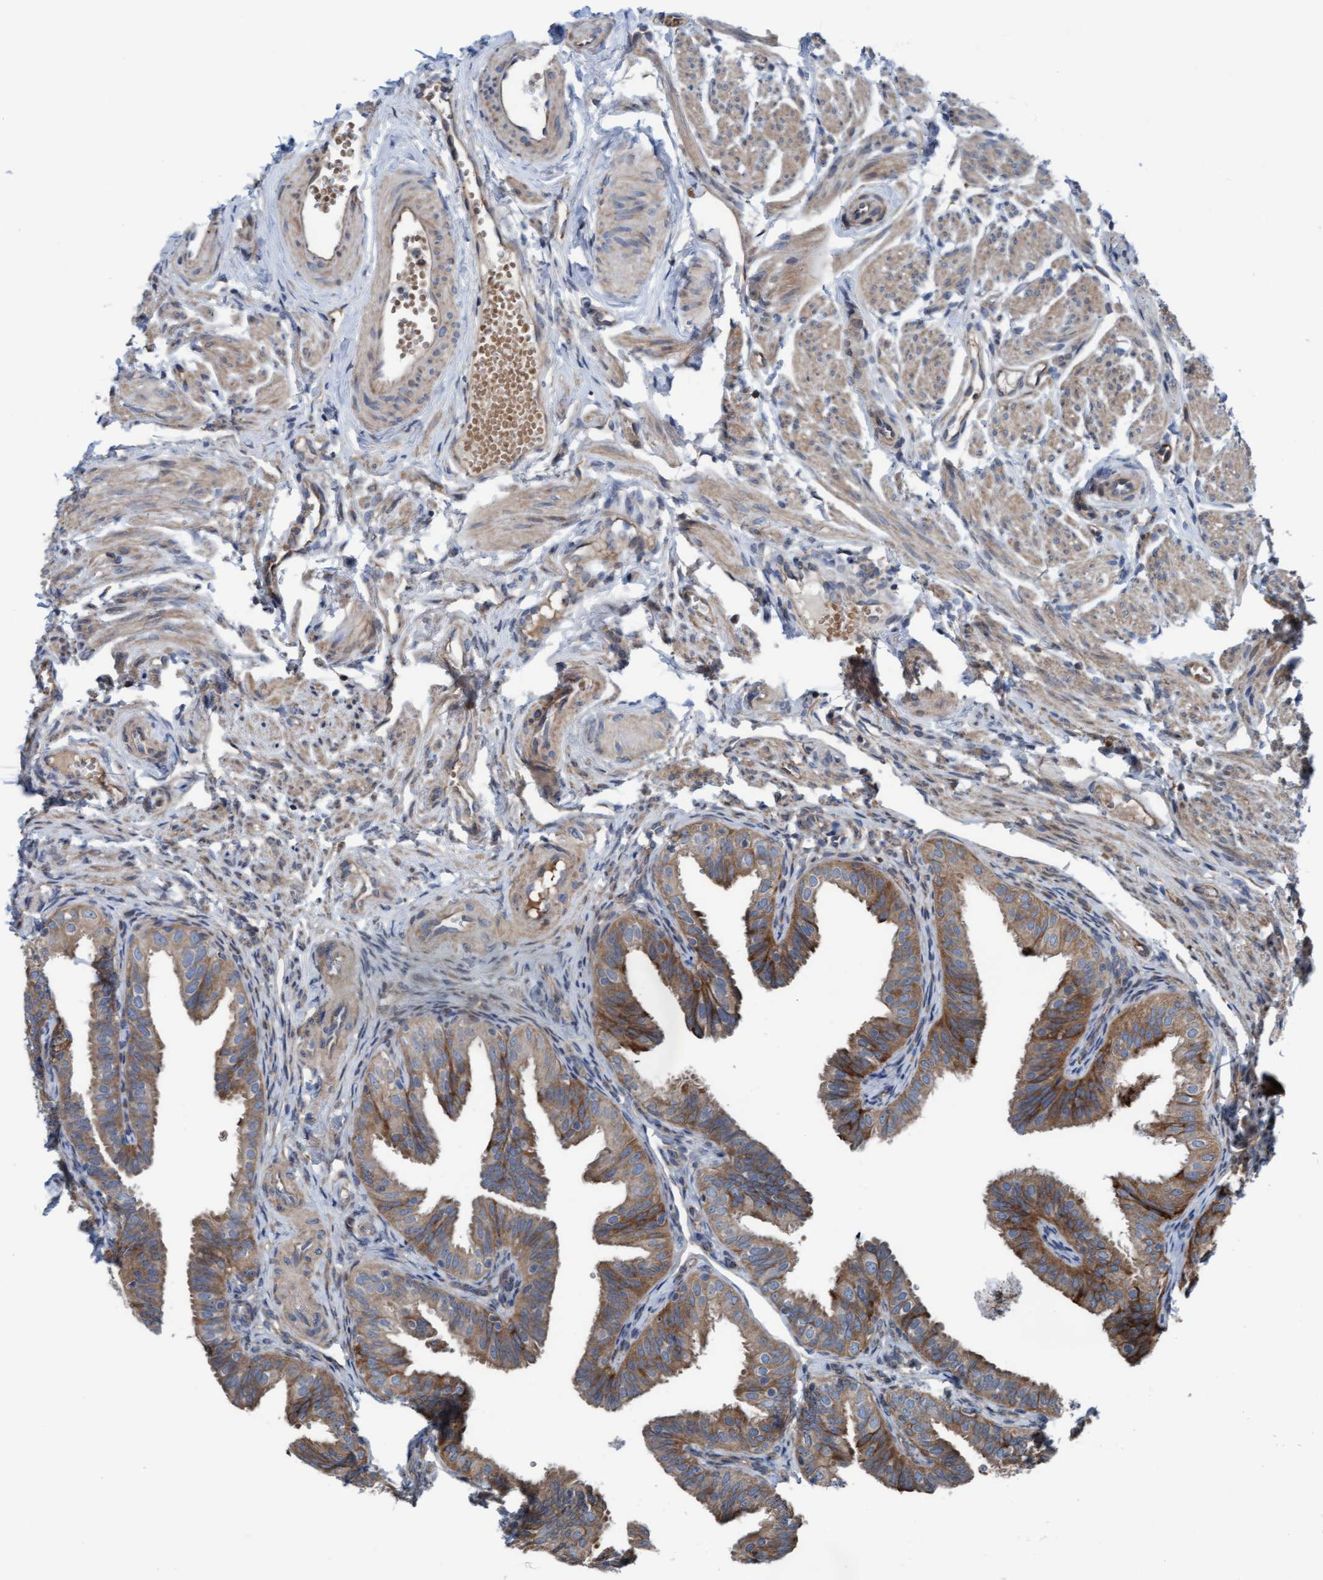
{"staining": {"intensity": "moderate", "quantity": ">75%", "location": "cytoplasmic/membranous"}, "tissue": "fallopian tube", "cell_type": "Glandular cells", "image_type": "normal", "snomed": [{"axis": "morphology", "description": "Normal tissue, NOS"}, {"axis": "topography", "description": "Fallopian tube"}], "caption": "Immunohistochemical staining of benign human fallopian tube displays moderate cytoplasmic/membranous protein positivity in about >75% of glandular cells.", "gene": "RAP1GAP2", "patient": {"sex": "female", "age": 35}}